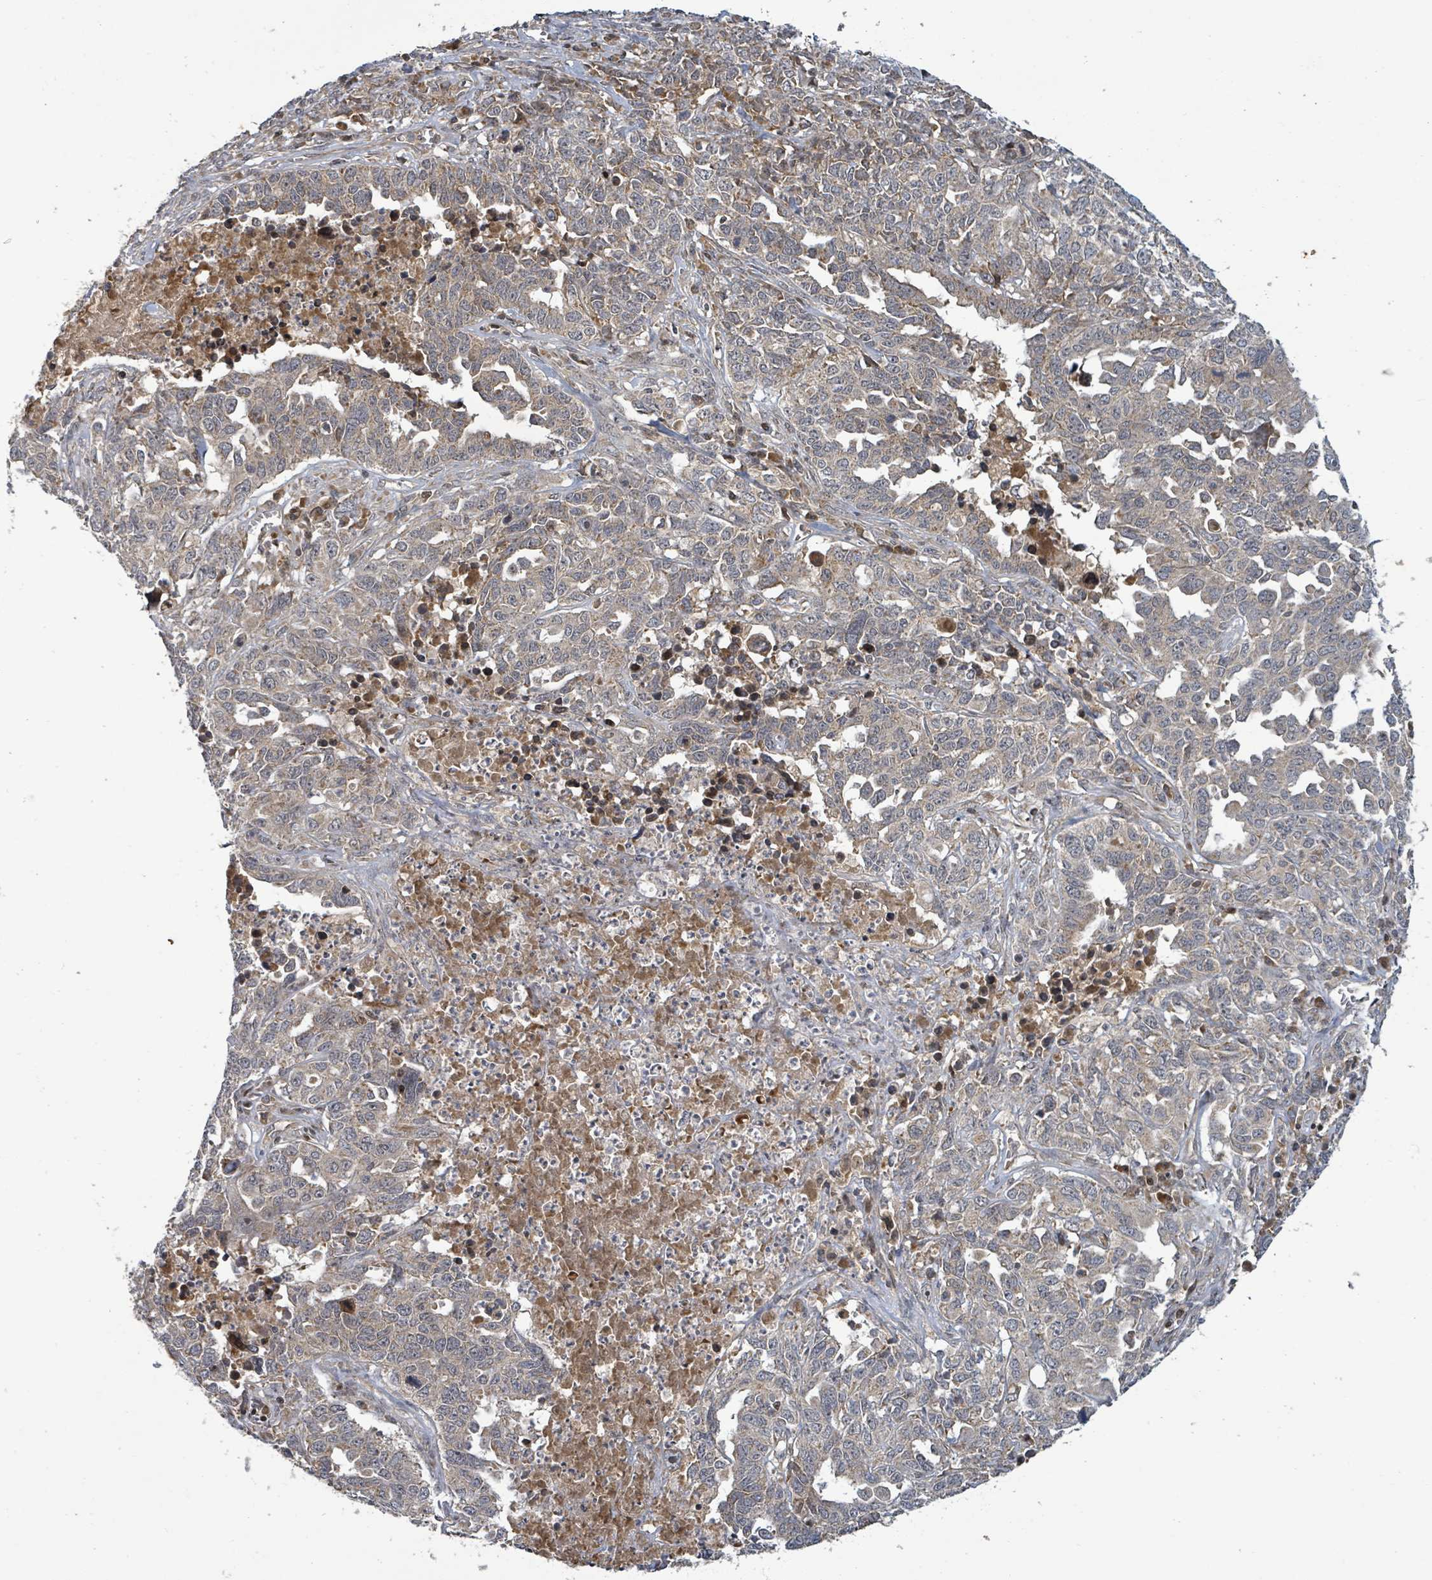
{"staining": {"intensity": "weak", "quantity": "25%-75%", "location": "cytoplasmic/membranous"}, "tissue": "ovarian cancer", "cell_type": "Tumor cells", "image_type": "cancer", "snomed": [{"axis": "morphology", "description": "Carcinoma, endometroid"}, {"axis": "topography", "description": "Ovary"}], "caption": "Endometroid carcinoma (ovarian) stained with IHC demonstrates weak cytoplasmic/membranous staining in approximately 25%-75% of tumor cells.", "gene": "ITGA11", "patient": {"sex": "female", "age": 62}}